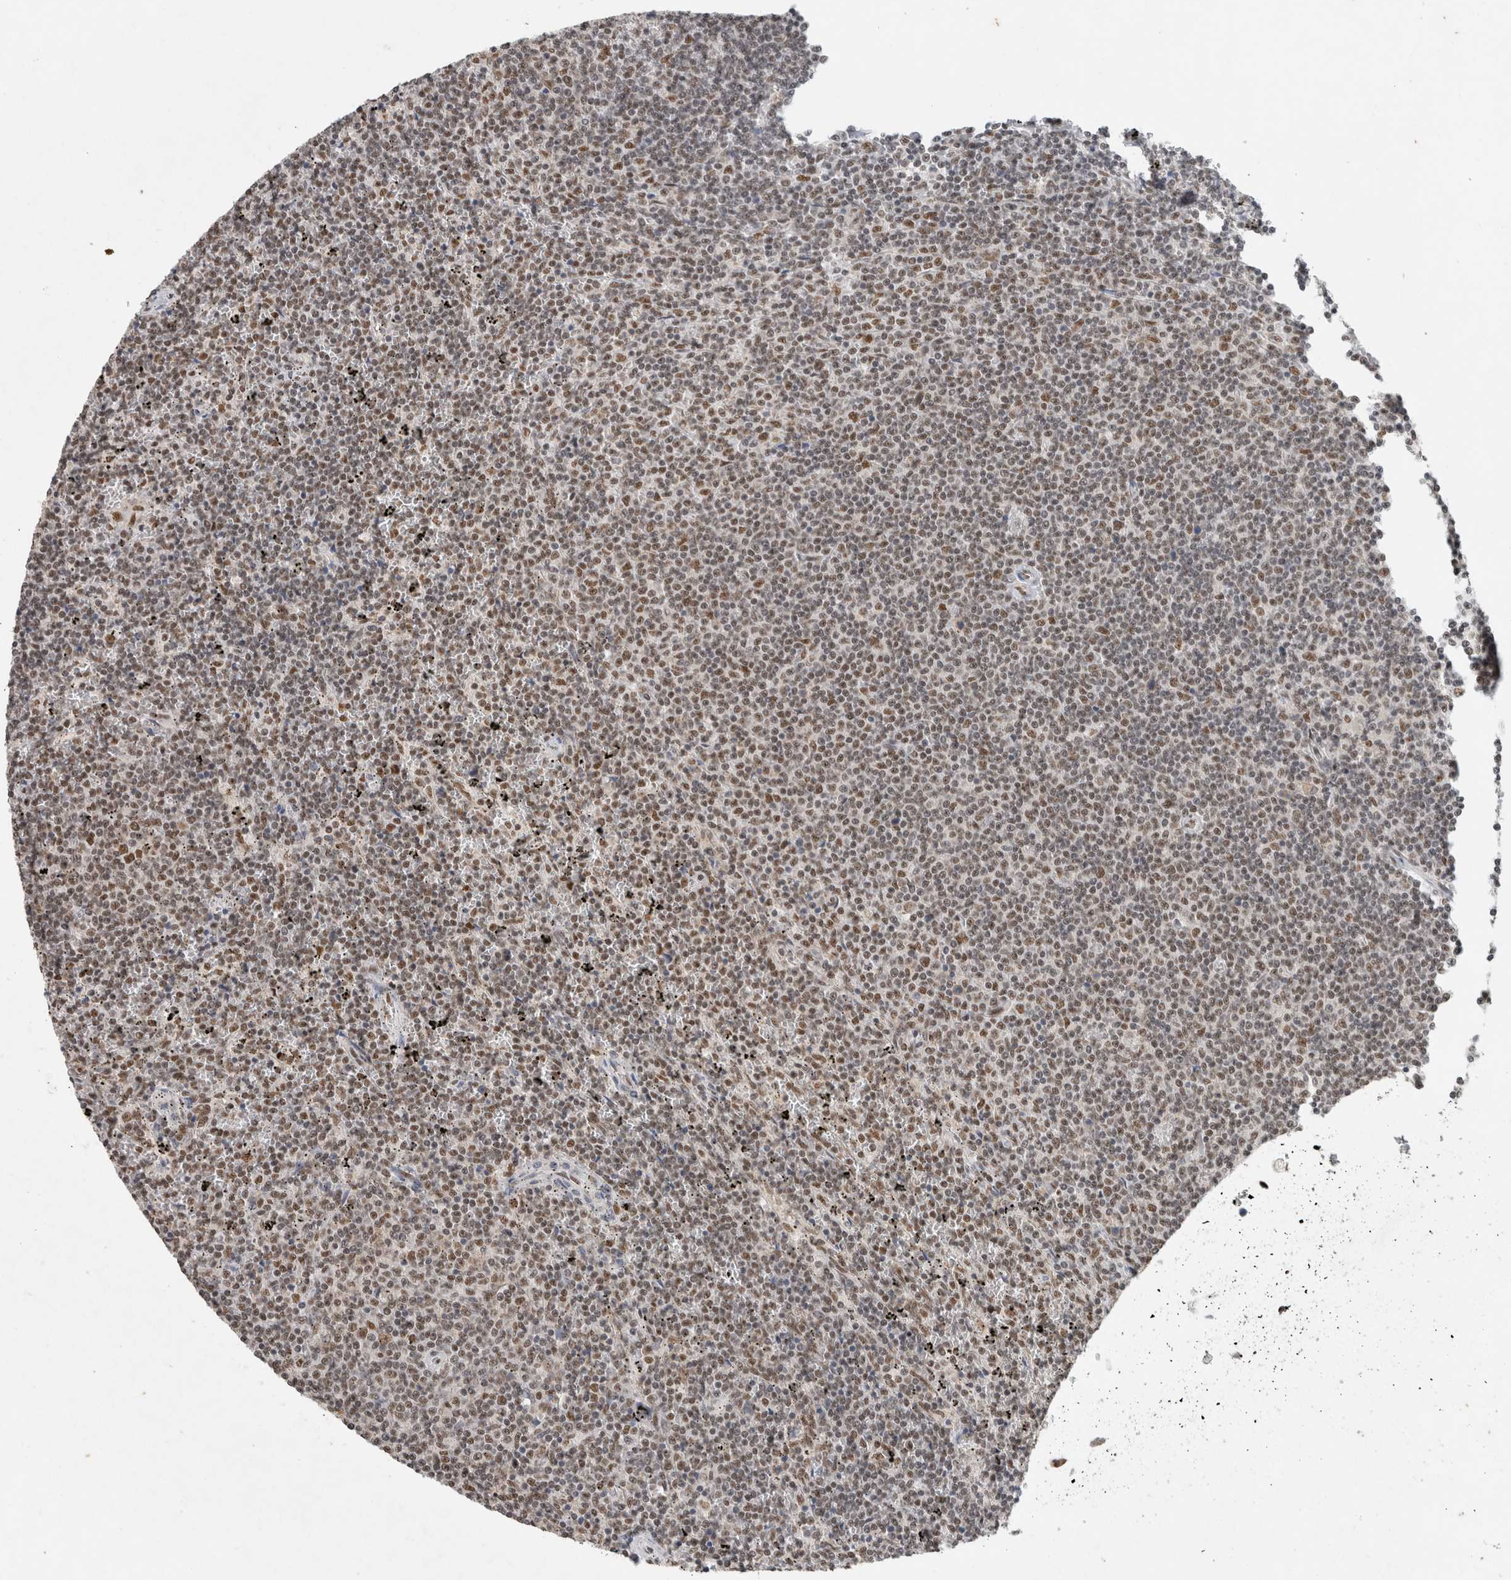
{"staining": {"intensity": "moderate", "quantity": ">75%", "location": "nuclear"}, "tissue": "lymphoma", "cell_type": "Tumor cells", "image_type": "cancer", "snomed": [{"axis": "morphology", "description": "Malignant lymphoma, non-Hodgkin's type, Low grade"}, {"axis": "topography", "description": "Spleen"}], "caption": "Immunohistochemistry histopathology image of lymphoma stained for a protein (brown), which shows medium levels of moderate nuclear expression in about >75% of tumor cells.", "gene": "DDX42", "patient": {"sex": "female", "age": 50}}